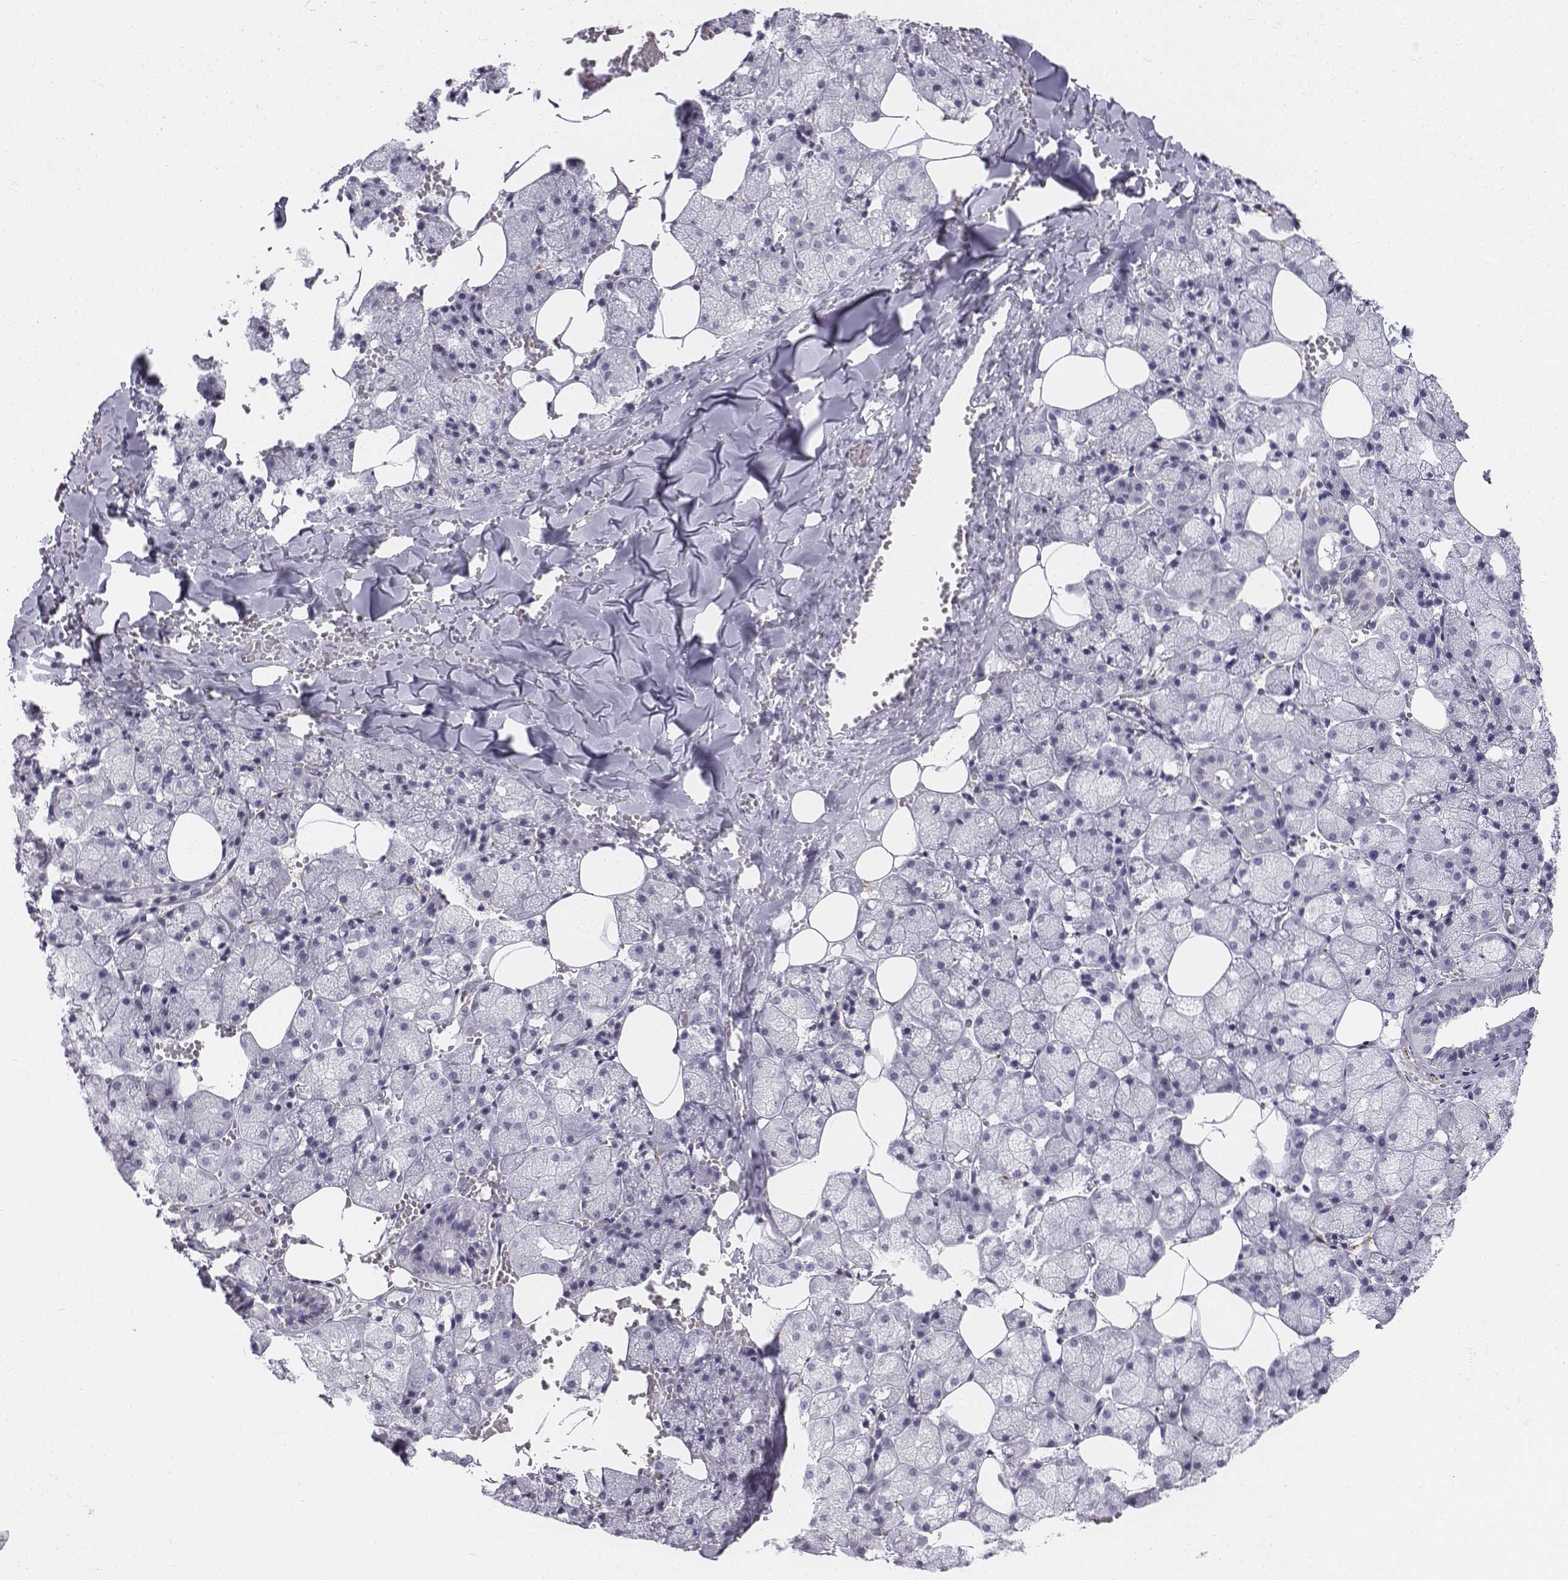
{"staining": {"intensity": "negative", "quantity": "none", "location": "none"}, "tissue": "salivary gland", "cell_type": "Glandular cells", "image_type": "normal", "snomed": [{"axis": "morphology", "description": "Normal tissue, NOS"}, {"axis": "topography", "description": "Salivary gland"}, {"axis": "topography", "description": "Peripheral nerve tissue"}], "caption": "An image of salivary gland stained for a protein demonstrates no brown staining in glandular cells.", "gene": "TH", "patient": {"sex": "male", "age": 38}}